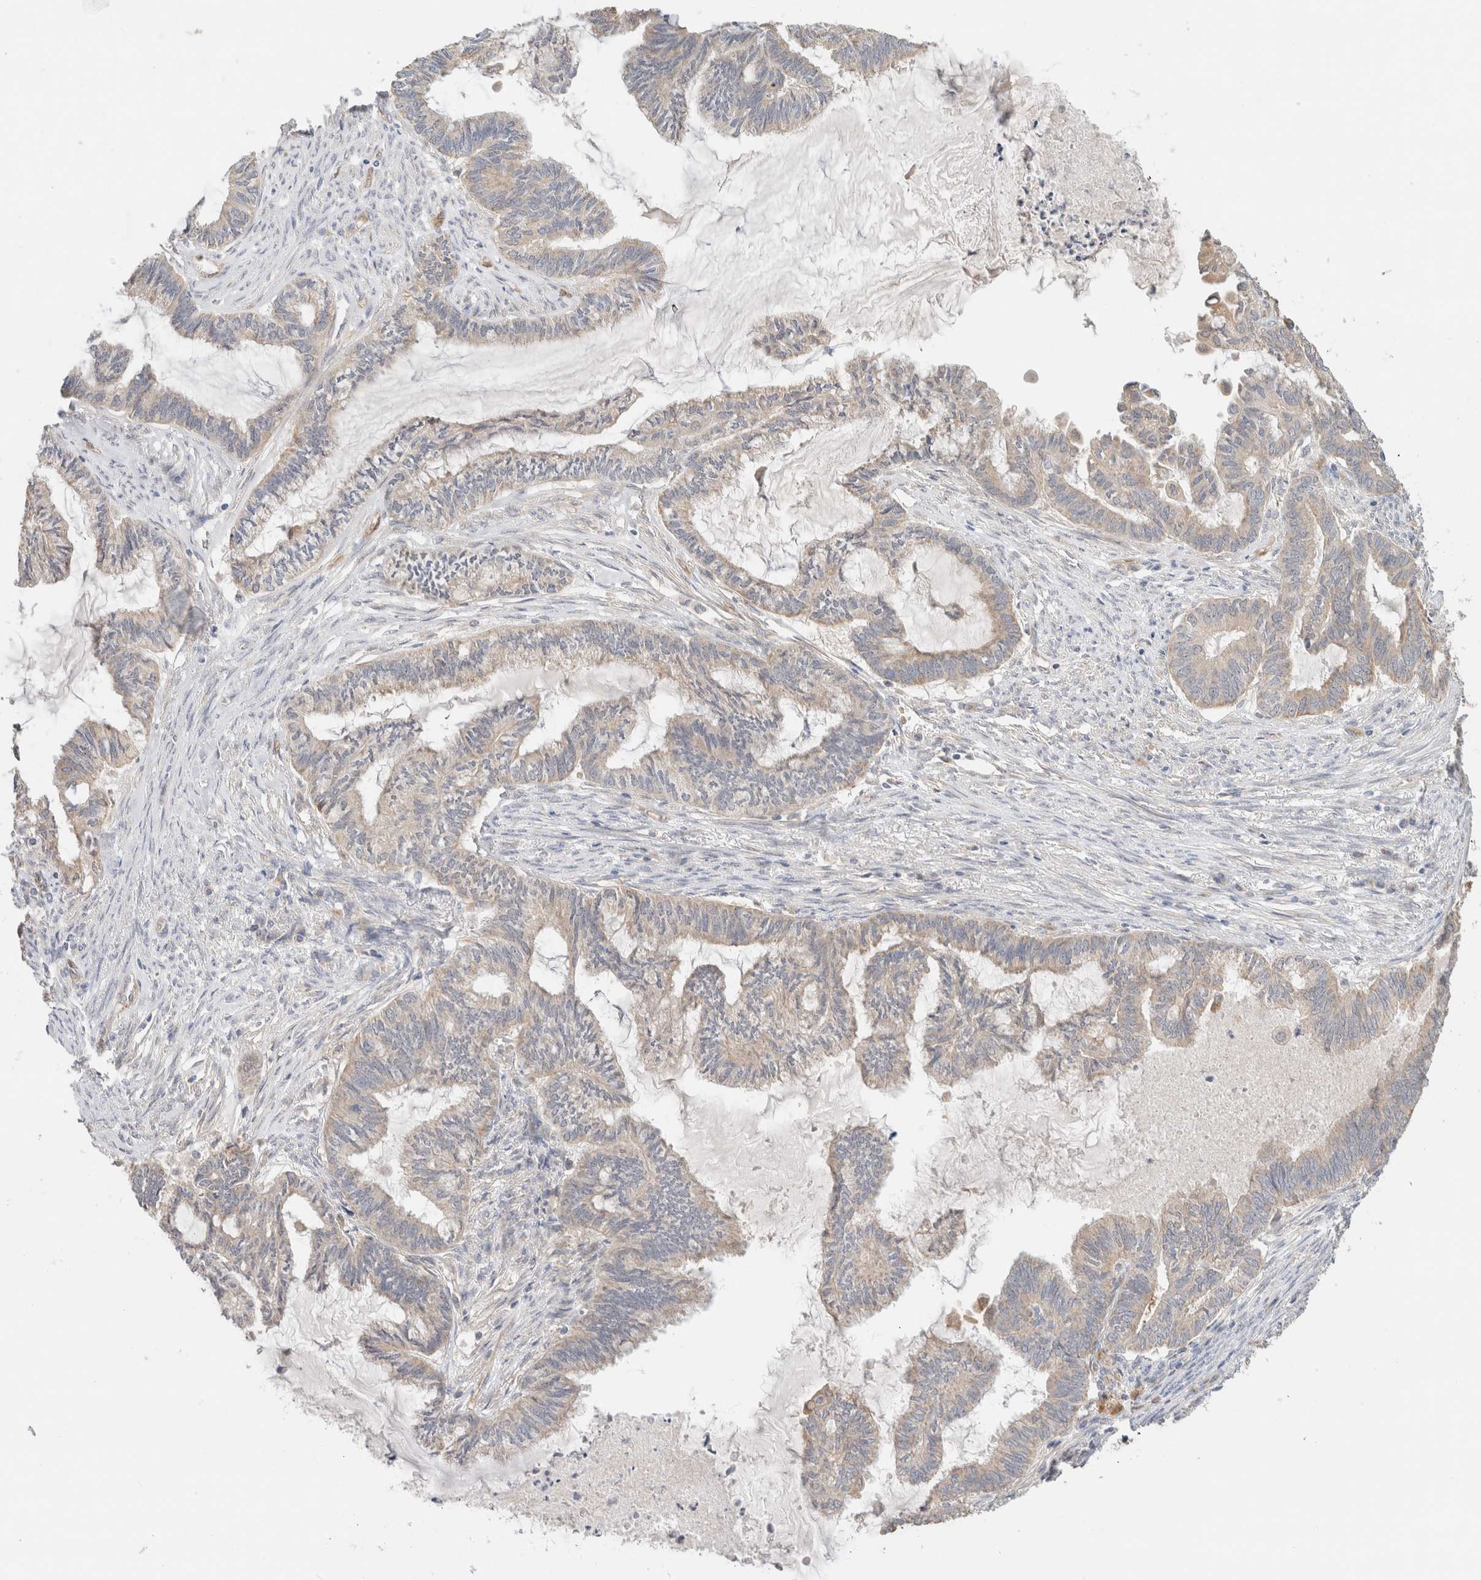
{"staining": {"intensity": "weak", "quantity": "<25%", "location": "cytoplasmic/membranous"}, "tissue": "endometrial cancer", "cell_type": "Tumor cells", "image_type": "cancer", "snomed": [{"axis": "morphology", "description": "Adenocarcinoma, NOS"}, {"axis": "topography", "description": "Endometrium"}], "caption": "The micrograph displays no staining of tumor cells in endometrial cancer. The staining was performed using DAB to visualize the protein expression in brown, while the nuclei were stained in blue with hematoxylin (Magnification: 20x).", "gene": "CA13", "patient": {"sex": "female", "age": 86}}